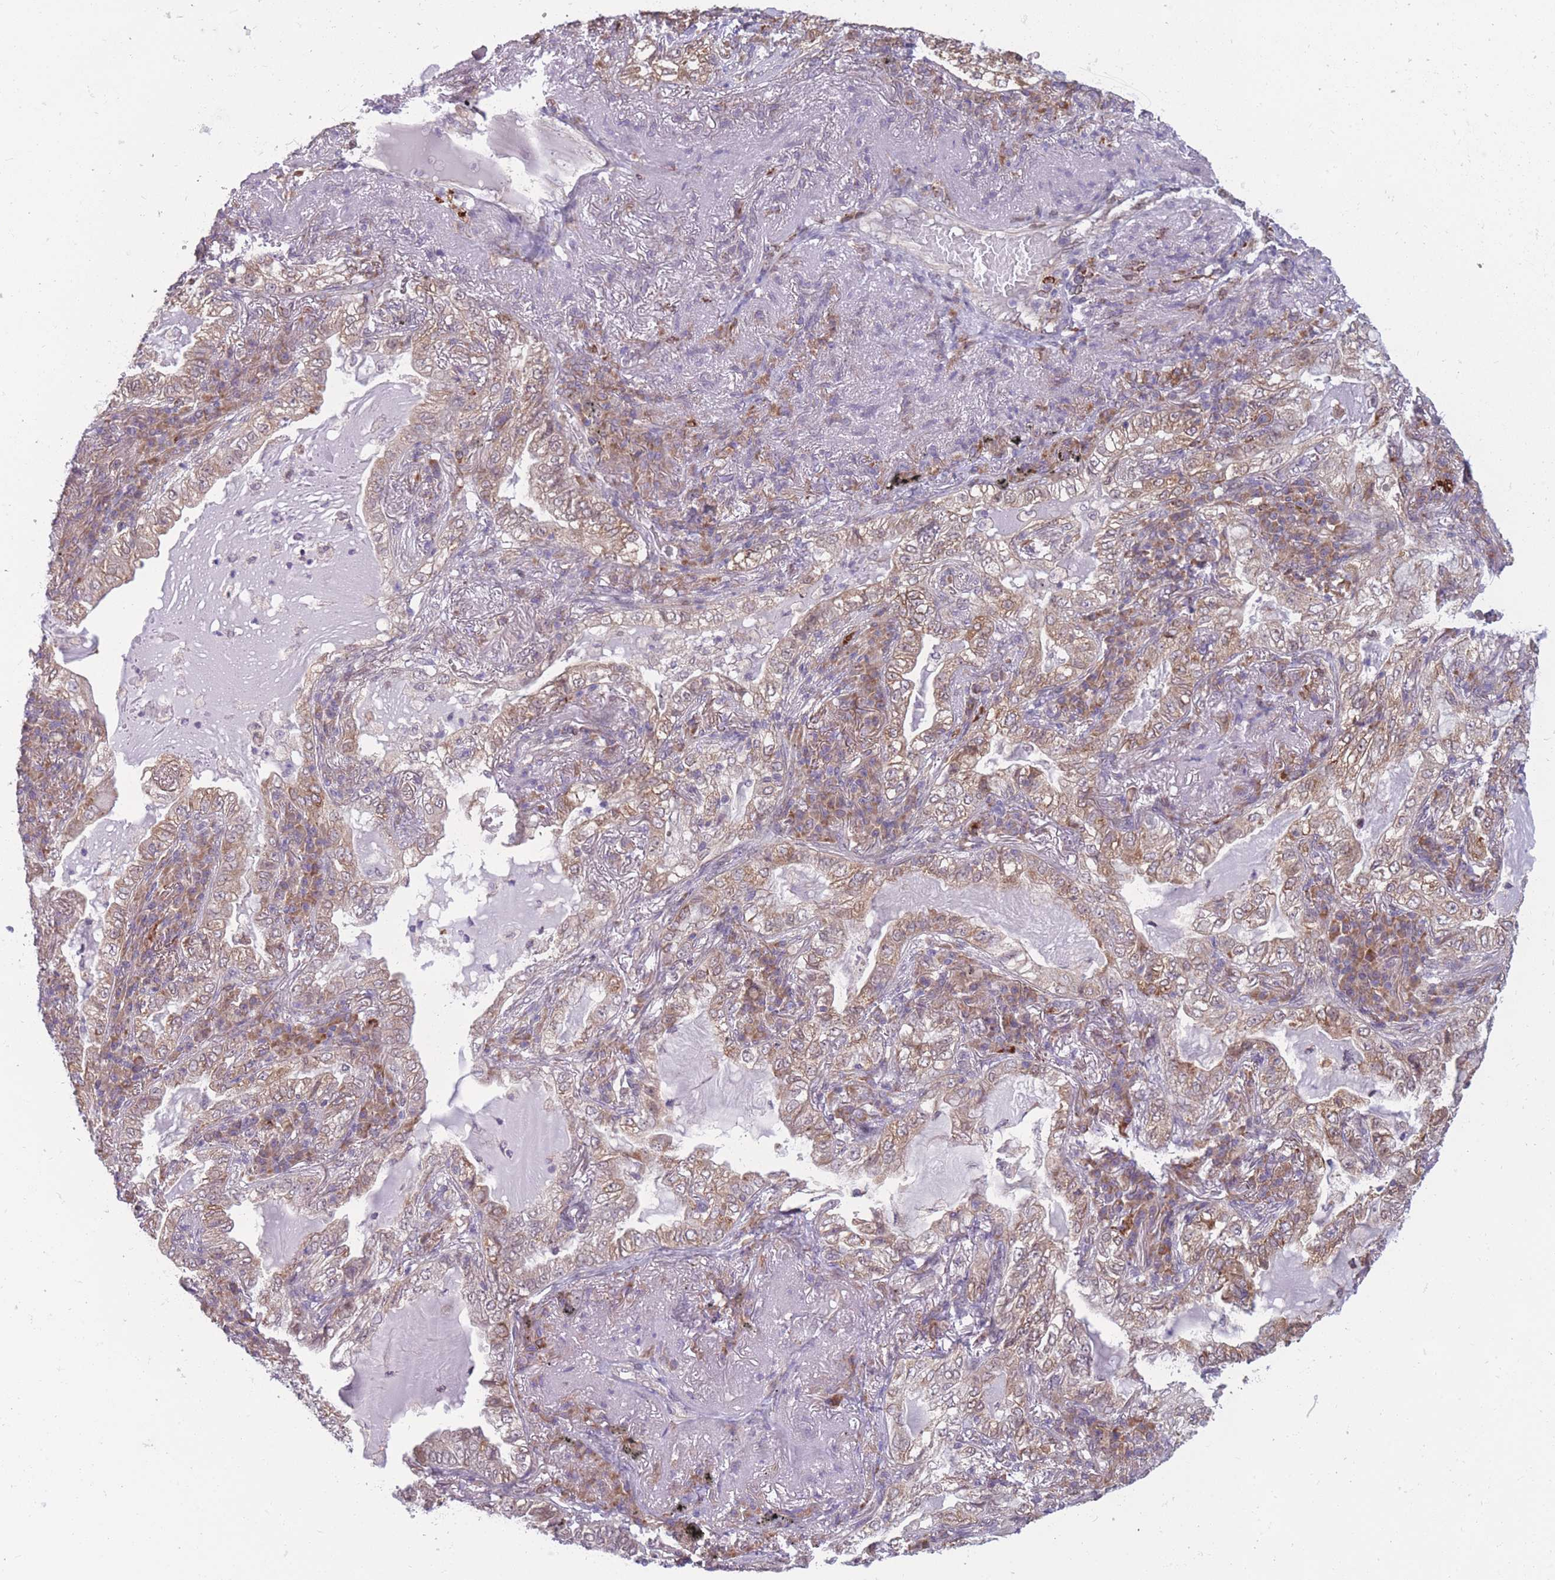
{"staining": {"intensity": "moderate", "quantity": ">75%", "location": "cytoplasmic/membranous"}, "tissue": "lung cancer", "cell_type": "Tumor cells", "image_type": "cancer", "snomed": [{"axis": "morphology", "description": "Adenocarcinoma, NOS"}, {"axis": "topography", "description": "Lung"}], "caption": "The micrograph exhibits a brown stain indicating the presence of a protein in the cytoplasmic/membranous of tumor cells in lung adenocarcinoma.", "gene": "TMEM121", "patient": {"sex": "female", "age": 73}}